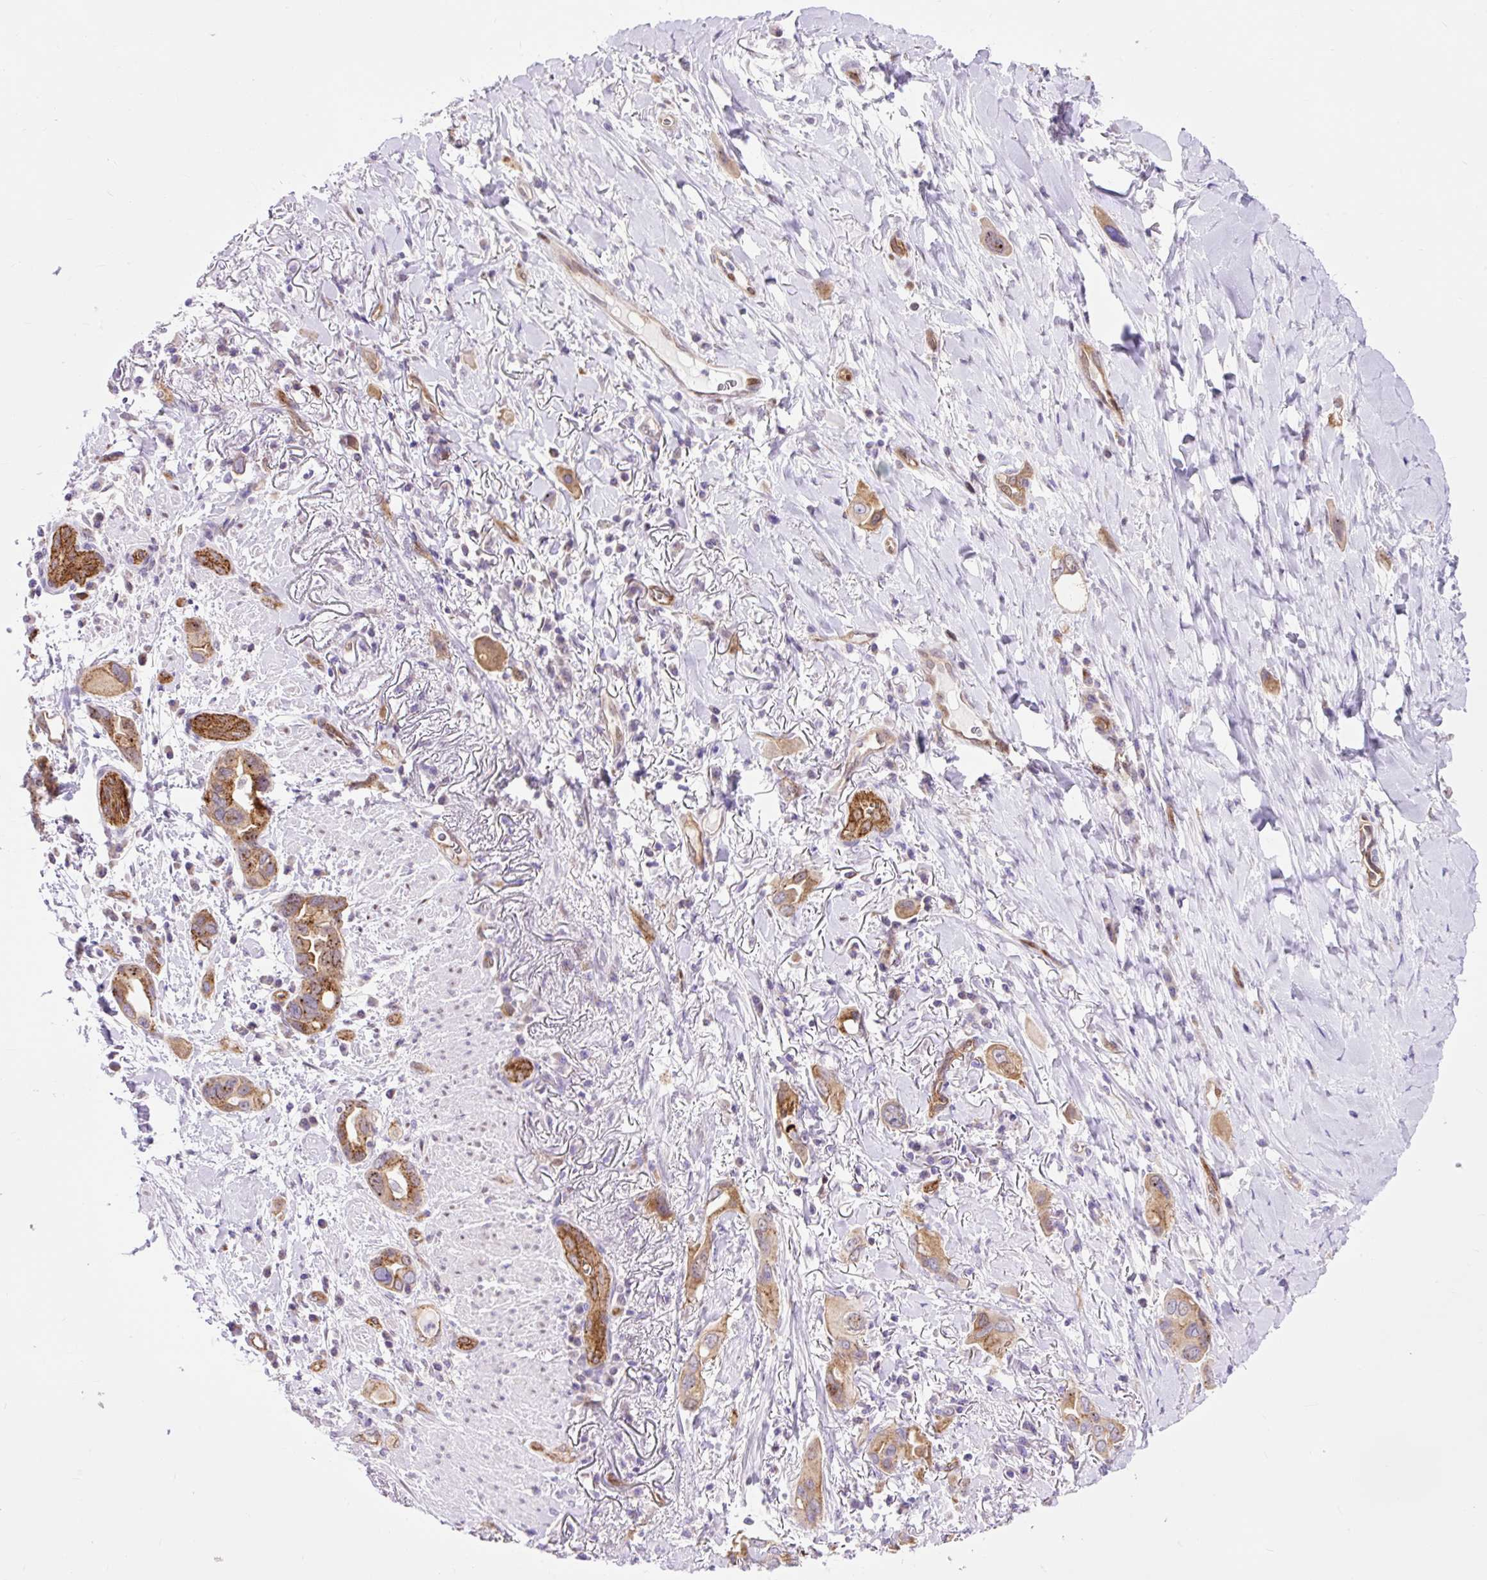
{"staining": {"intensity": "strong", "quantity": "25%-75%", "location": "cytoplasmic/membranous,nuclear"}, "tissue": "lung cancer", "cell_type": "Tumor cells", "image_type": "cancer", "snomed": [{"axis": "morphology", "description": "Adenocarcinoma, NOS"}, {"axis": "topography", "description": "Lung"}], "caption": "Immunohistochemical staining of adenocarcinoma (lung) demonstrates strong cytoplasmic/membranous and nuclear protein expression in approximately 25%-75% of tumor cells.", "gene": "HIP1R", "patient": {"sex": "male", "age": 76}}